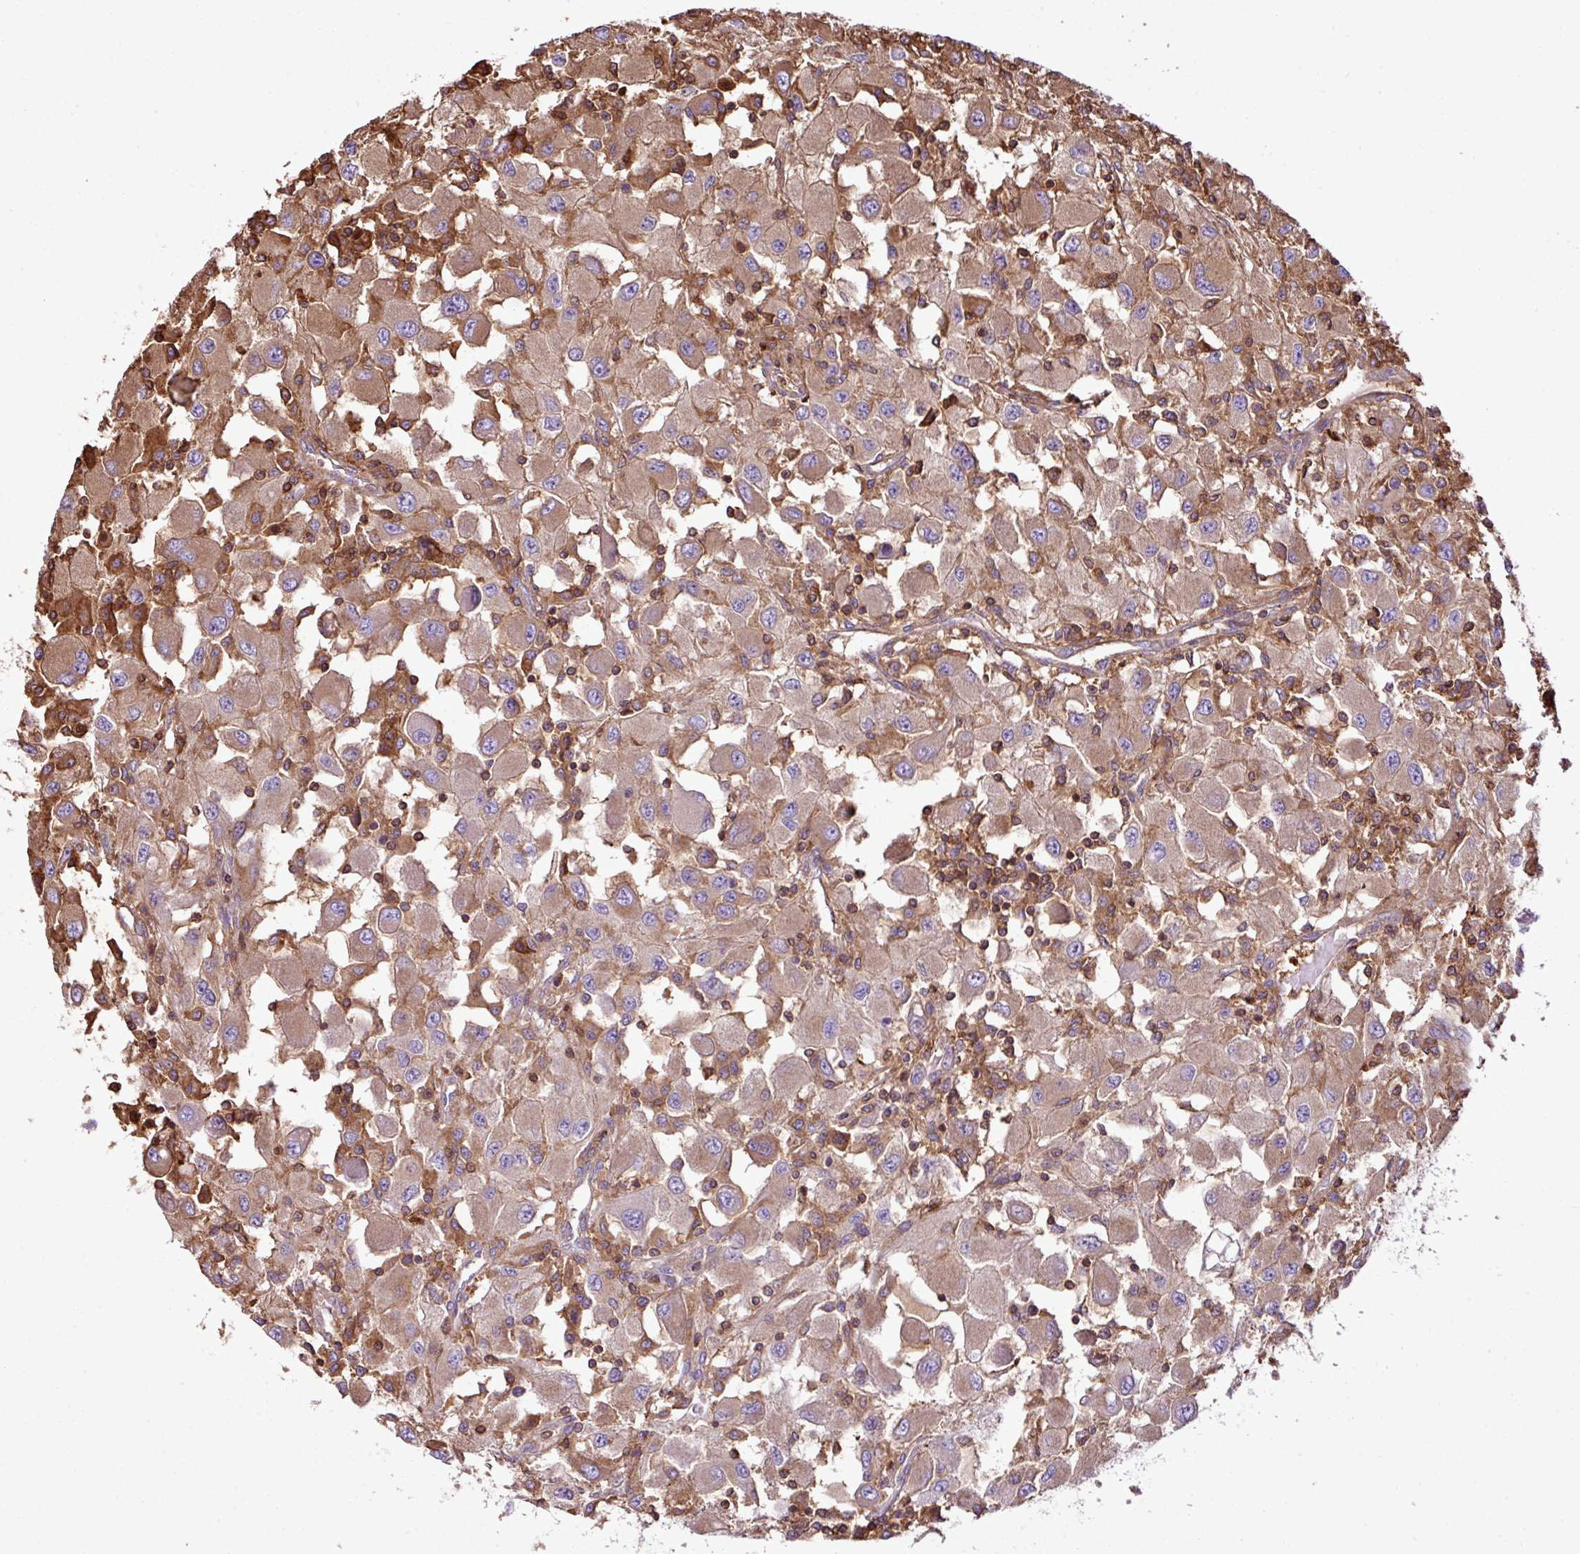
{"staining": {"intensity": "moderate", "quantity": "<25%", "location": "cytoplasmic/membranous"}, "tissue": "renal cancer", "cell_type": "Tumor cells", "image_type": "cancer", "snomed": [{"axis": "morphology", "description": "Adenocarcinoma, NOS"}, {"axis": "topography", "description": "Kidney"}], "caption": "This is a histology image of immunohistochemistry (IHC) staining of renal cancer (adenocarcinoma), which shows moderate positivity in the cytoplasmic/membranous of tumor cells.", "gene": "PGAP6", "patient": {"sex": "female", "age": 67}}